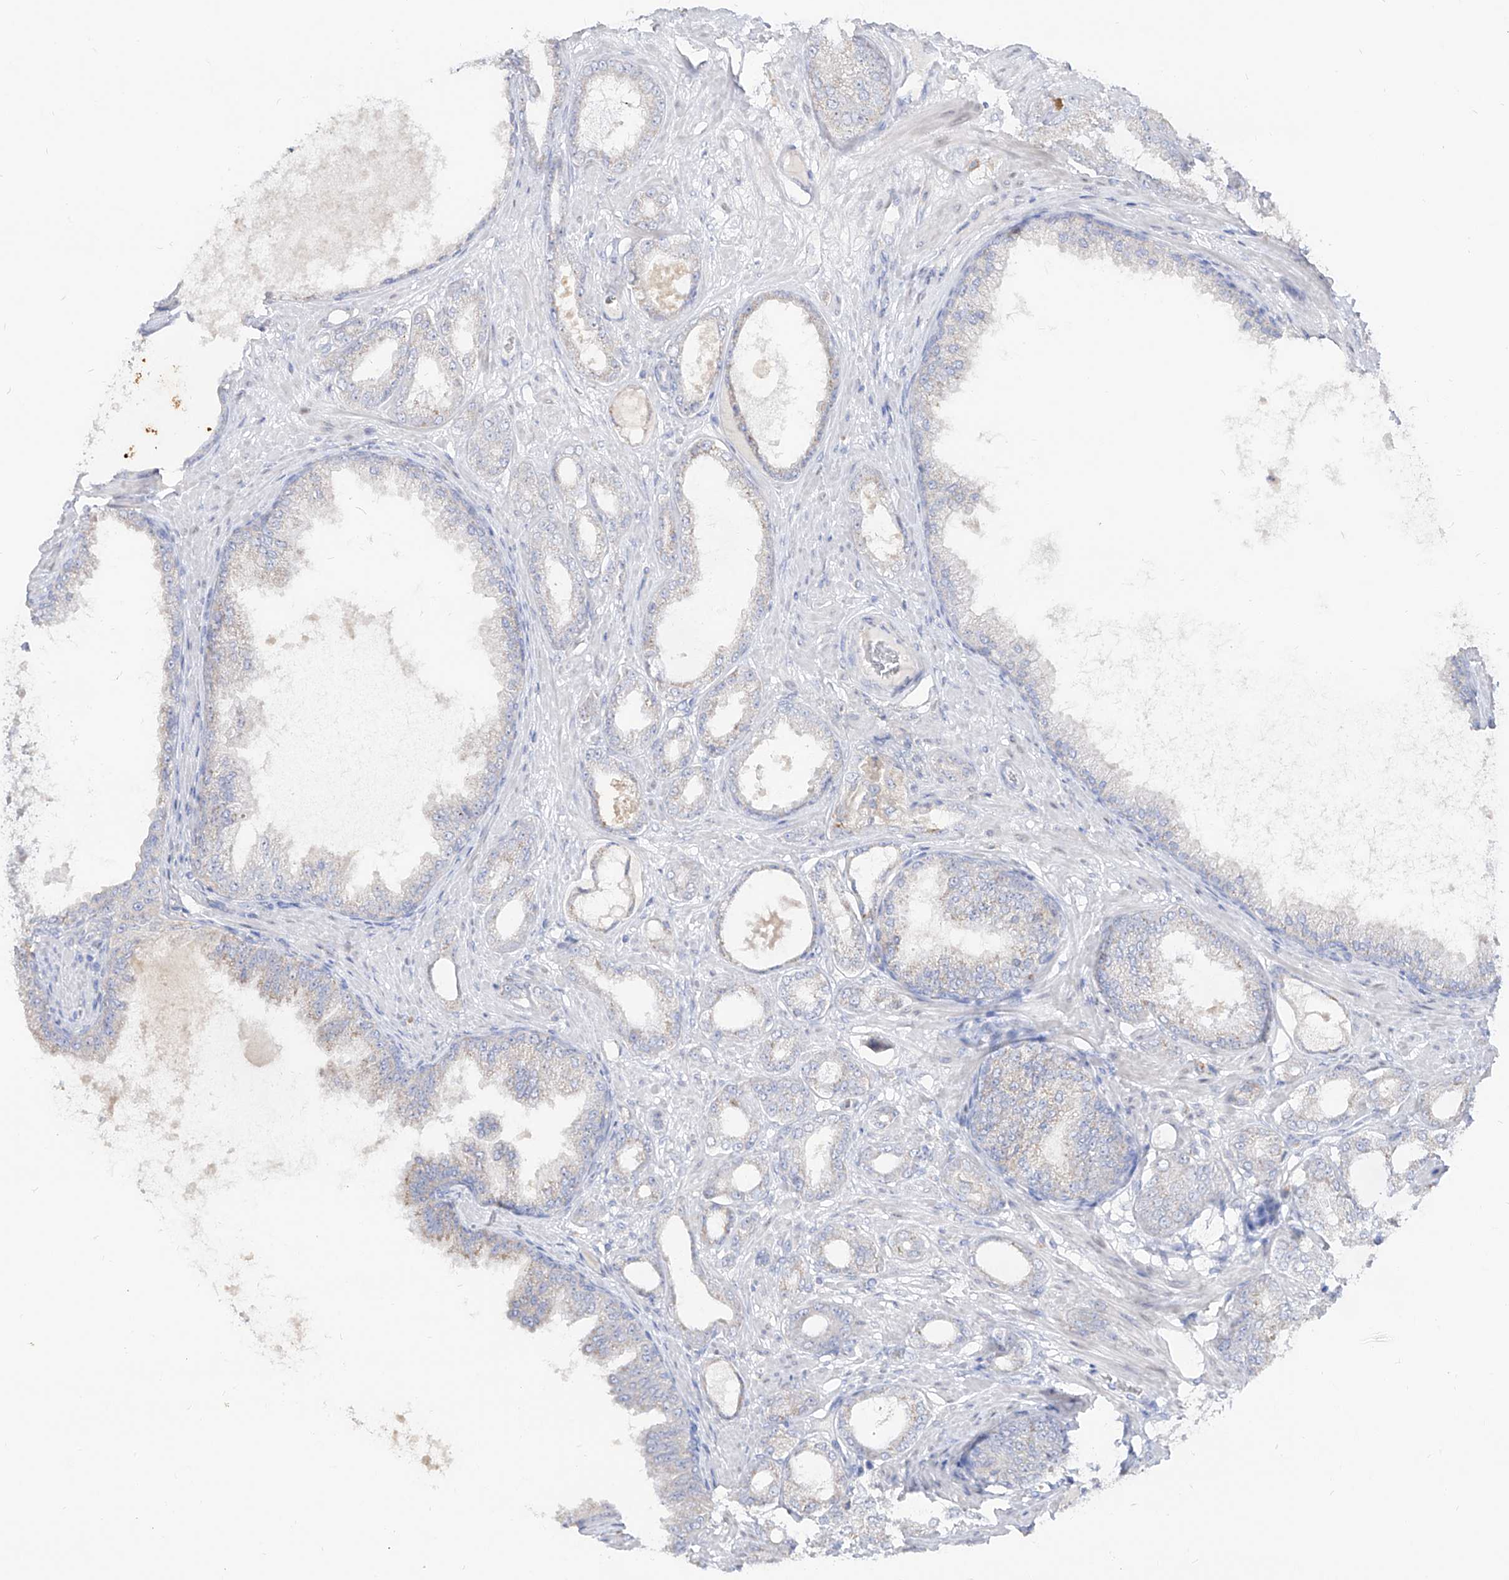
{"staining": {"intensity": "negative", "quantity": "none", "location": "none"}, "tissue": "prostate cancer", "cell_type": "Tumor cells", "image_type": "cancer", "snomed": [{"axis": "morphology", "description": "Adenocarcinoma, Low grade"}, {"axis": "topography", "description": "Prostate"}], "caption": "DAB (3,3'-diaminobenzidine) immunohistochemical staining of human prostate cancer (low-grade adenocarcinoma) shows no significant staining in tumor cells.", "gene": "RBFOX3", "patient": {"sex": "male", "age": 63}}